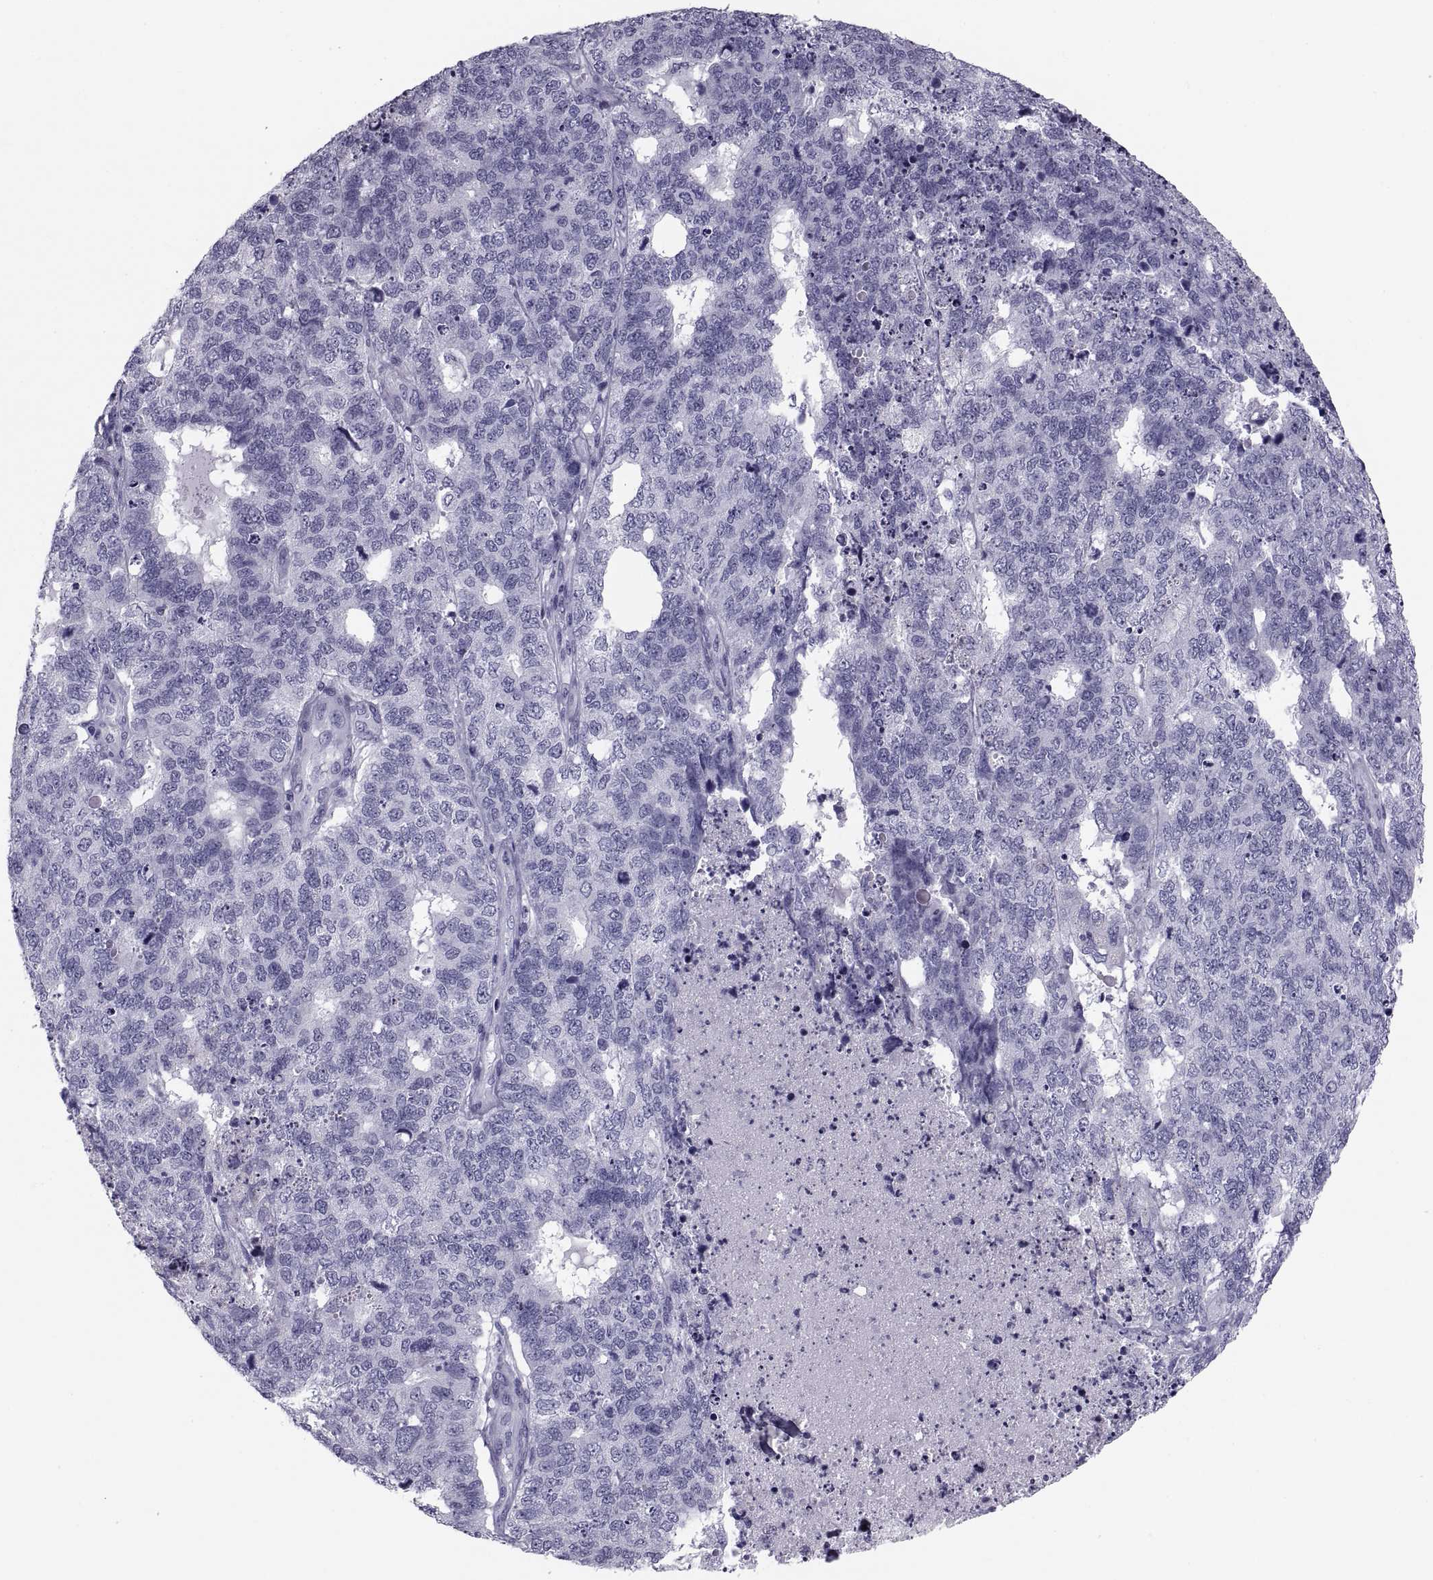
{"staining": {"intensity": "negative", "quantity": "none", "location": "none"}, "tissue": "cervical cancer", "cell_type": "Tumor cells", "image_type": "cancer", "snomed": [{"axis": "morphology", "description": "Squamous cell carcinoma, NOS"}, {"axis": "topography", "description": "Cervix"}], "caption": "Immunohistochemistry photomicrograph of neoplastic tissue: human cervical cancer stained with DAB (3,3'-diaminobenzidine) shows no significant protein positivity in tumor cells. (IHC, brightfield microscopy, high magnification).", "gene": "CRISP1", "patient": {"sex": "female", "age": 63}}